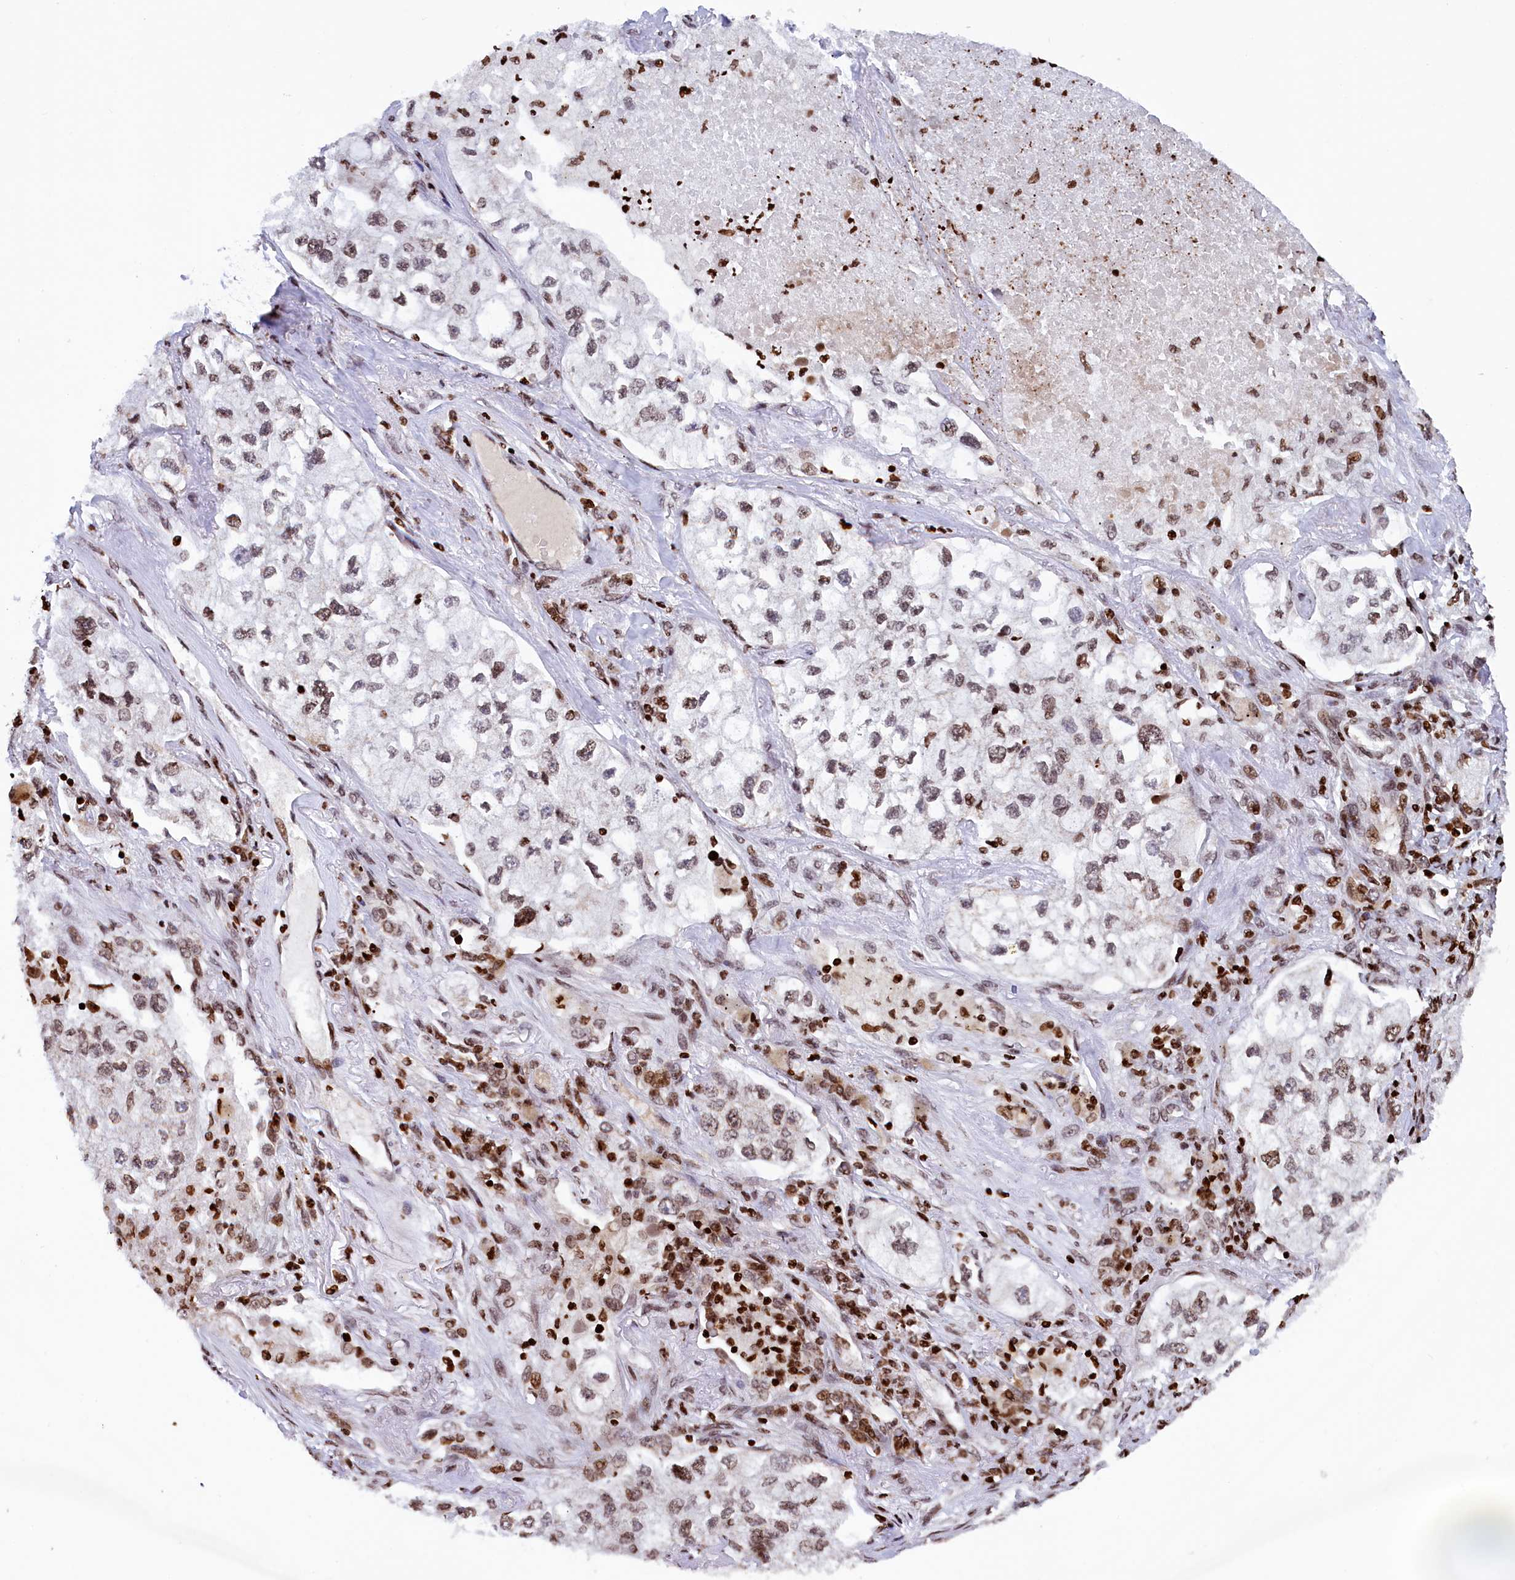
{"staining": {"intensity": "weak", "quantity": ">75%", "location": "nuclear"}, "tissue": "lung cancer", "cell_type": "Tumor cells", "image_type": "cancer", "snomed": [{"axis": "morphology", "description": "Adenocarcinoma, NOS"}, {"axis": "topography", "description": "Lung"}], "caption": "Lung adenocarcinoma tissue displays weak nuclear expression in about >75% of tumor cells, visualized by immunohistochemistry.", "gene": "TIMM29", "patient": {"sex": "male", "age": 63}}